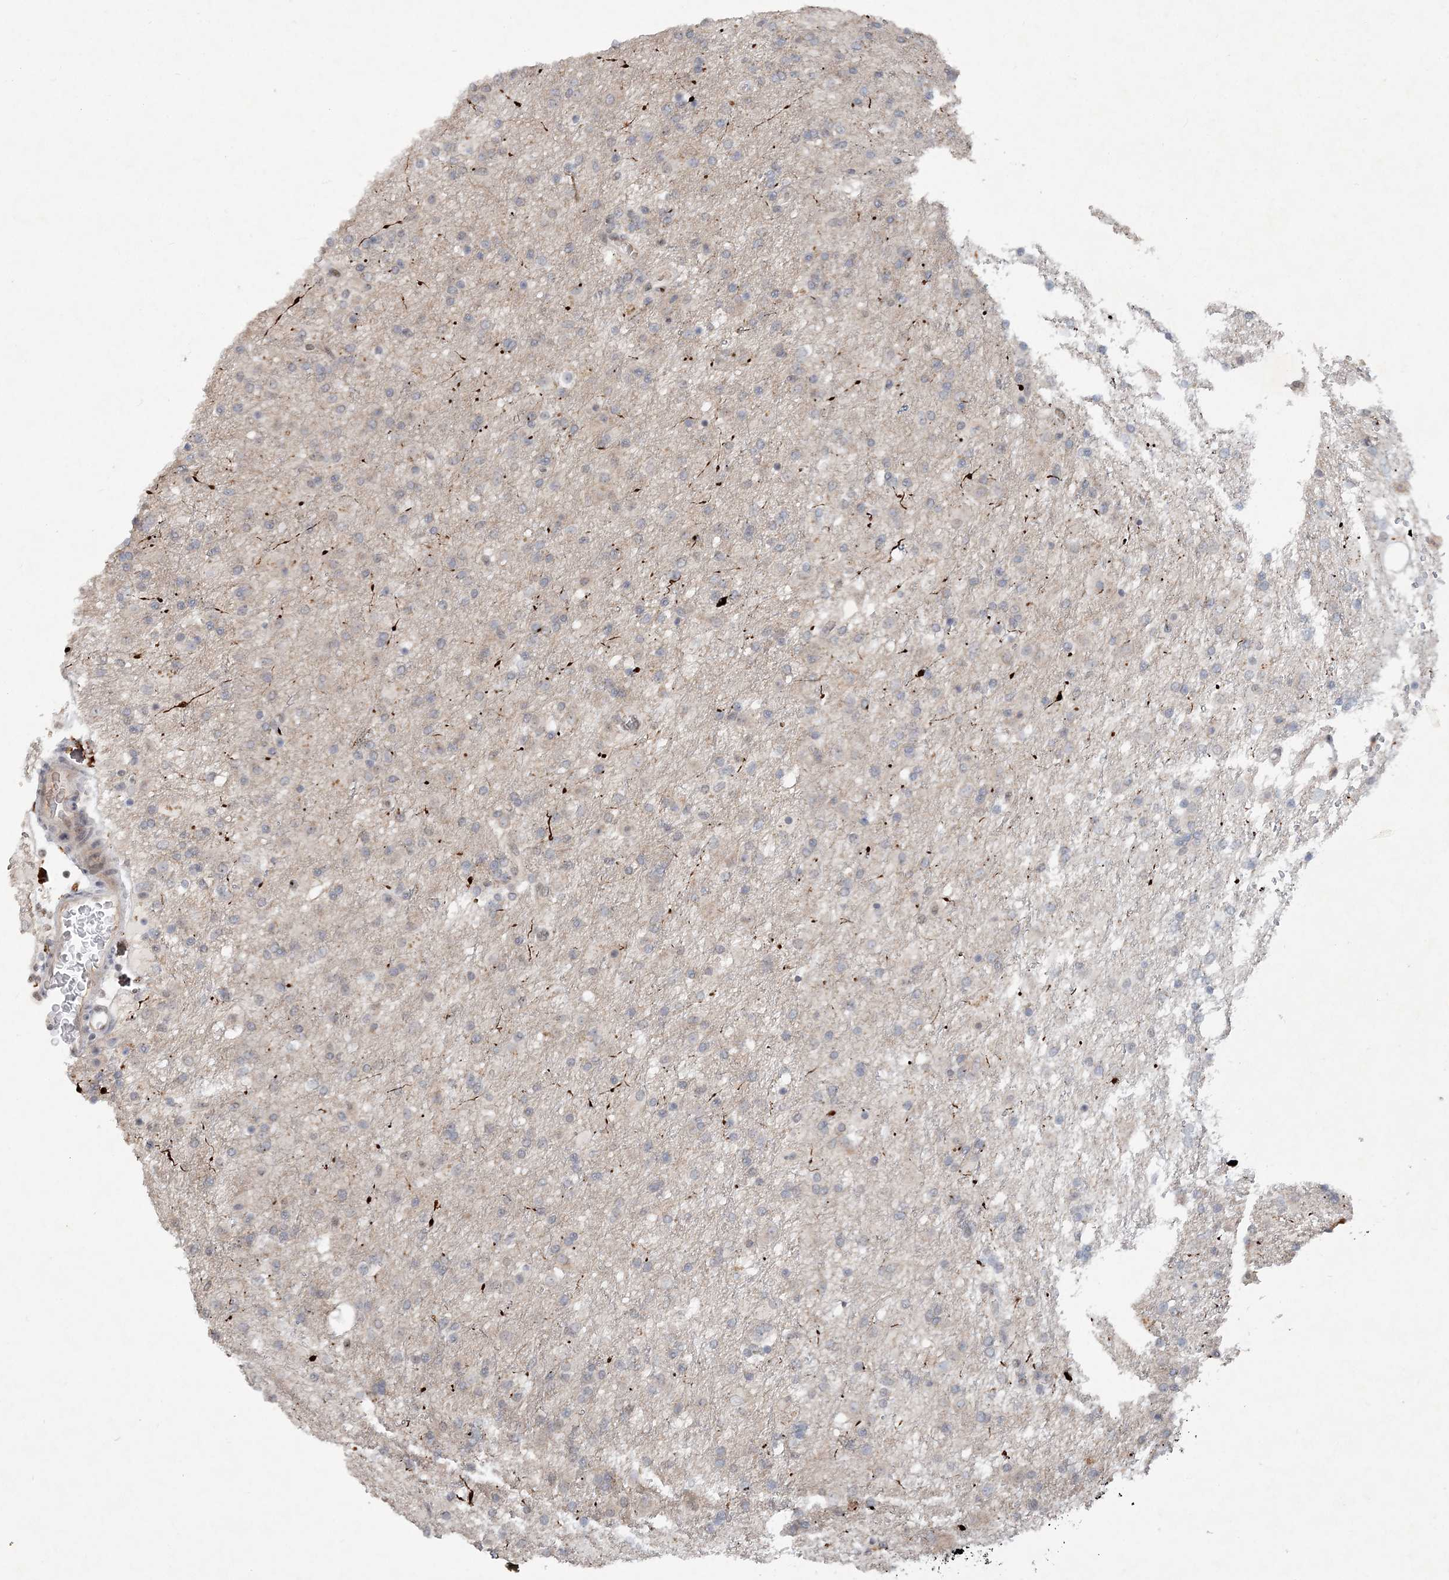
{"staining": {"intensity": "negative", "quantity": "none", "location": "none"}, "tissue": "glioma", "cell_type": "Tumor cells", "image_type": "cancer", "snomed": [{"axis": "morphology", "description": "Glioma, malignant, Low grade"}, {"axis": "topography", "description": "Brain"}], "caption": "Tumor cells show no significant expression in malignant low-grade glioma.", "gene": "GIN1", "patient": {"sex": "male", "age": 65}}